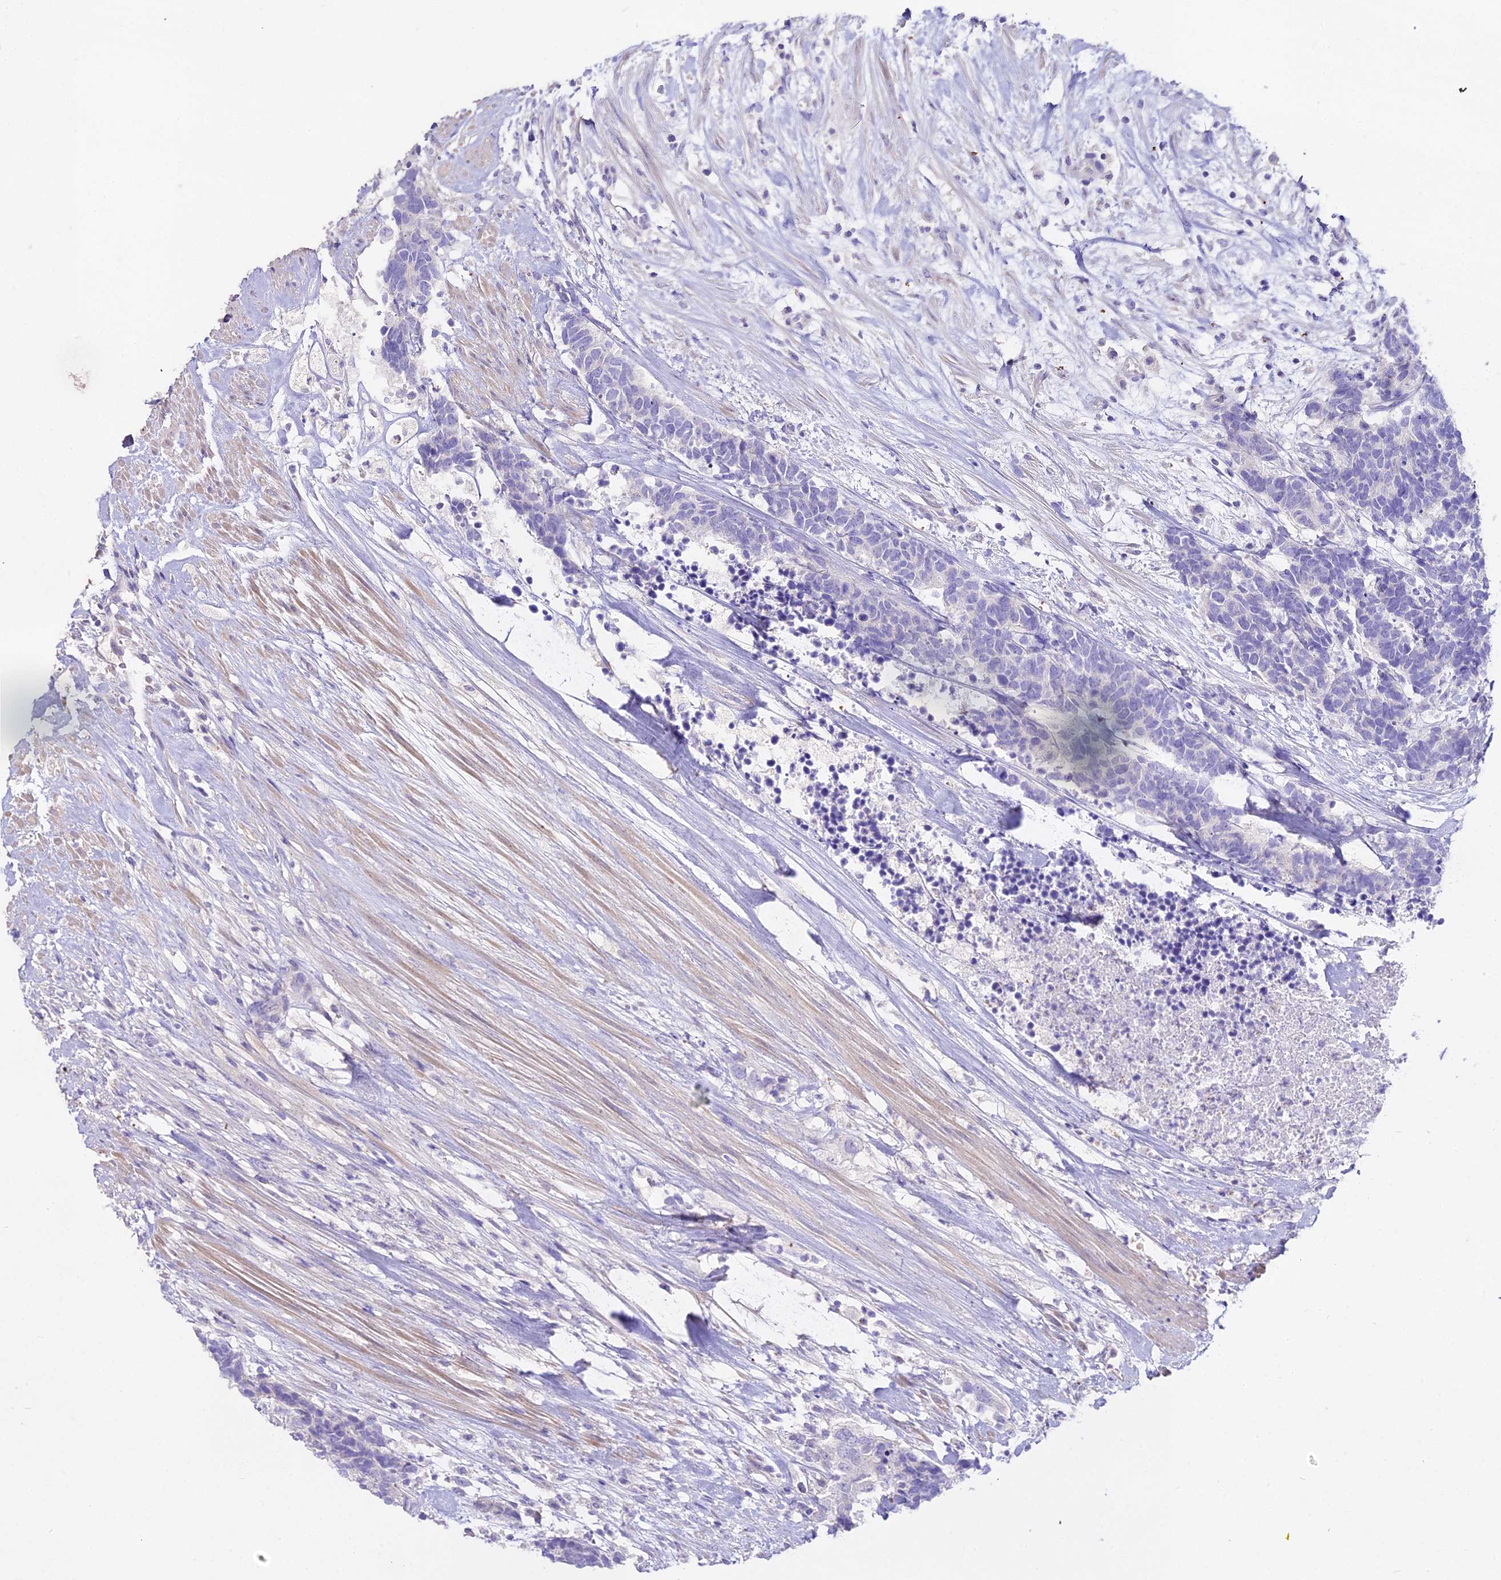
{"staining": {"intensity": "negative", "quantity": "none", "location": "none"}, "tissue": "carcinoid", "cell_type": "Tumor cells", "image_type": "cancer", "snomed": [{"axis": "morphology", "description": "Carcinoma, NOS"}, {"axis": "morphology", "description": "Carcinoid, malignant, NOS"}, {"axis": "topography", "description": "Prostate"}], "caption": "A high-resolution micrograph shows immunohistochemistry (IHC) staining of carcinoid (malignant), which demonstrates no significant expression in tumor cells.", "gene": "GLYAT", "patient": {"sex": "male", "age": 57}}